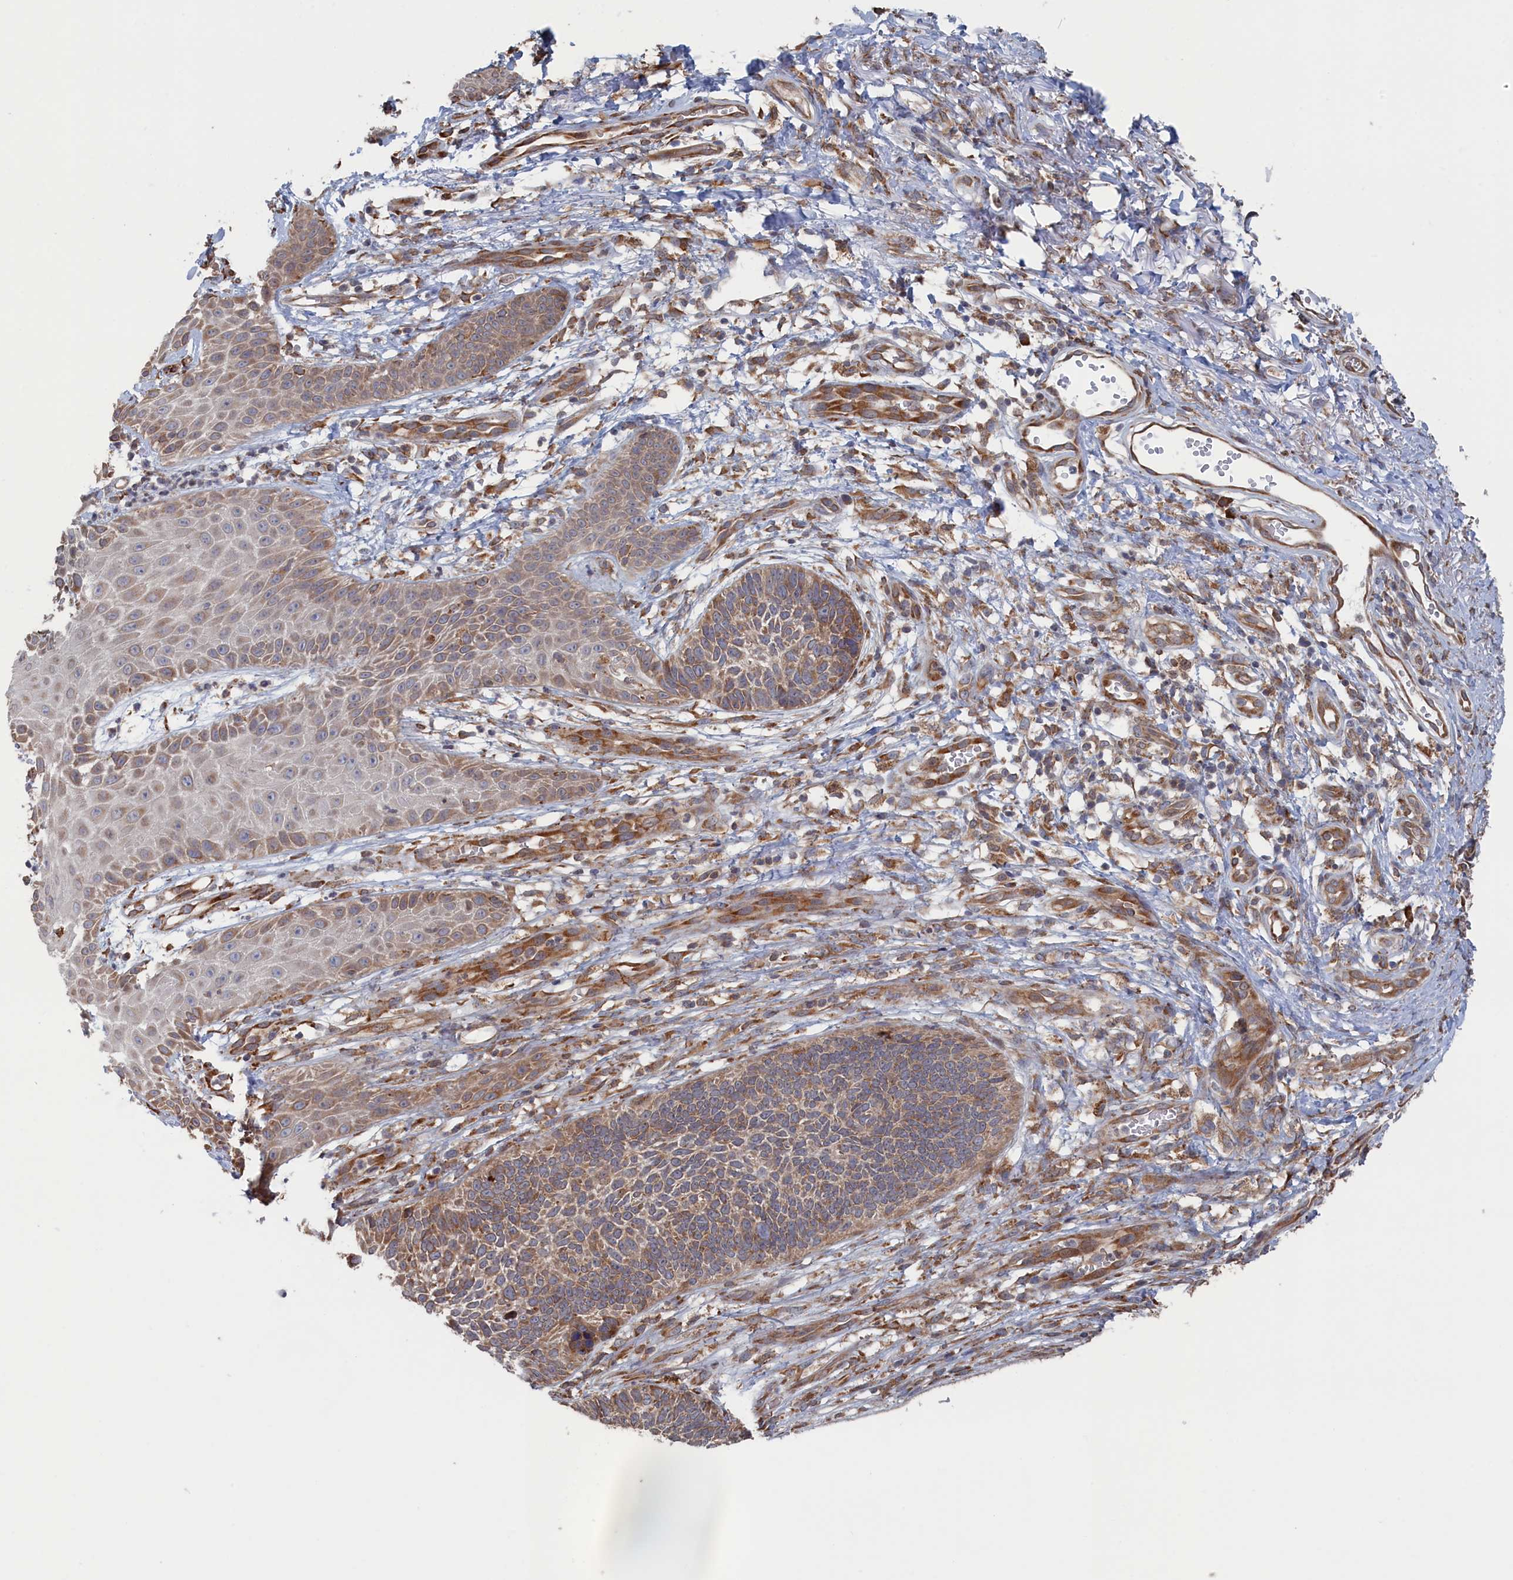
{"staining": {"intensity": "weak", "quantity": ">75%", "location": "cytoplasmic/membranous"}, "tissue": "skin cancer", "cell_type": "Tumor cells", "image_type": "cancer", "snomed": [{"axis": "morphology", "description": "Basal cell carcinoma"}, {"axis": "topography", "description": "Skin"}], "caption": "A brown stain shows weak cytoplasmic/membranous staining of a protein in human skin cancer (basal cell carcinoma) tumor cells.", "gene": "BPIFB6", "patient": {"sex": "female", "age": 84}}